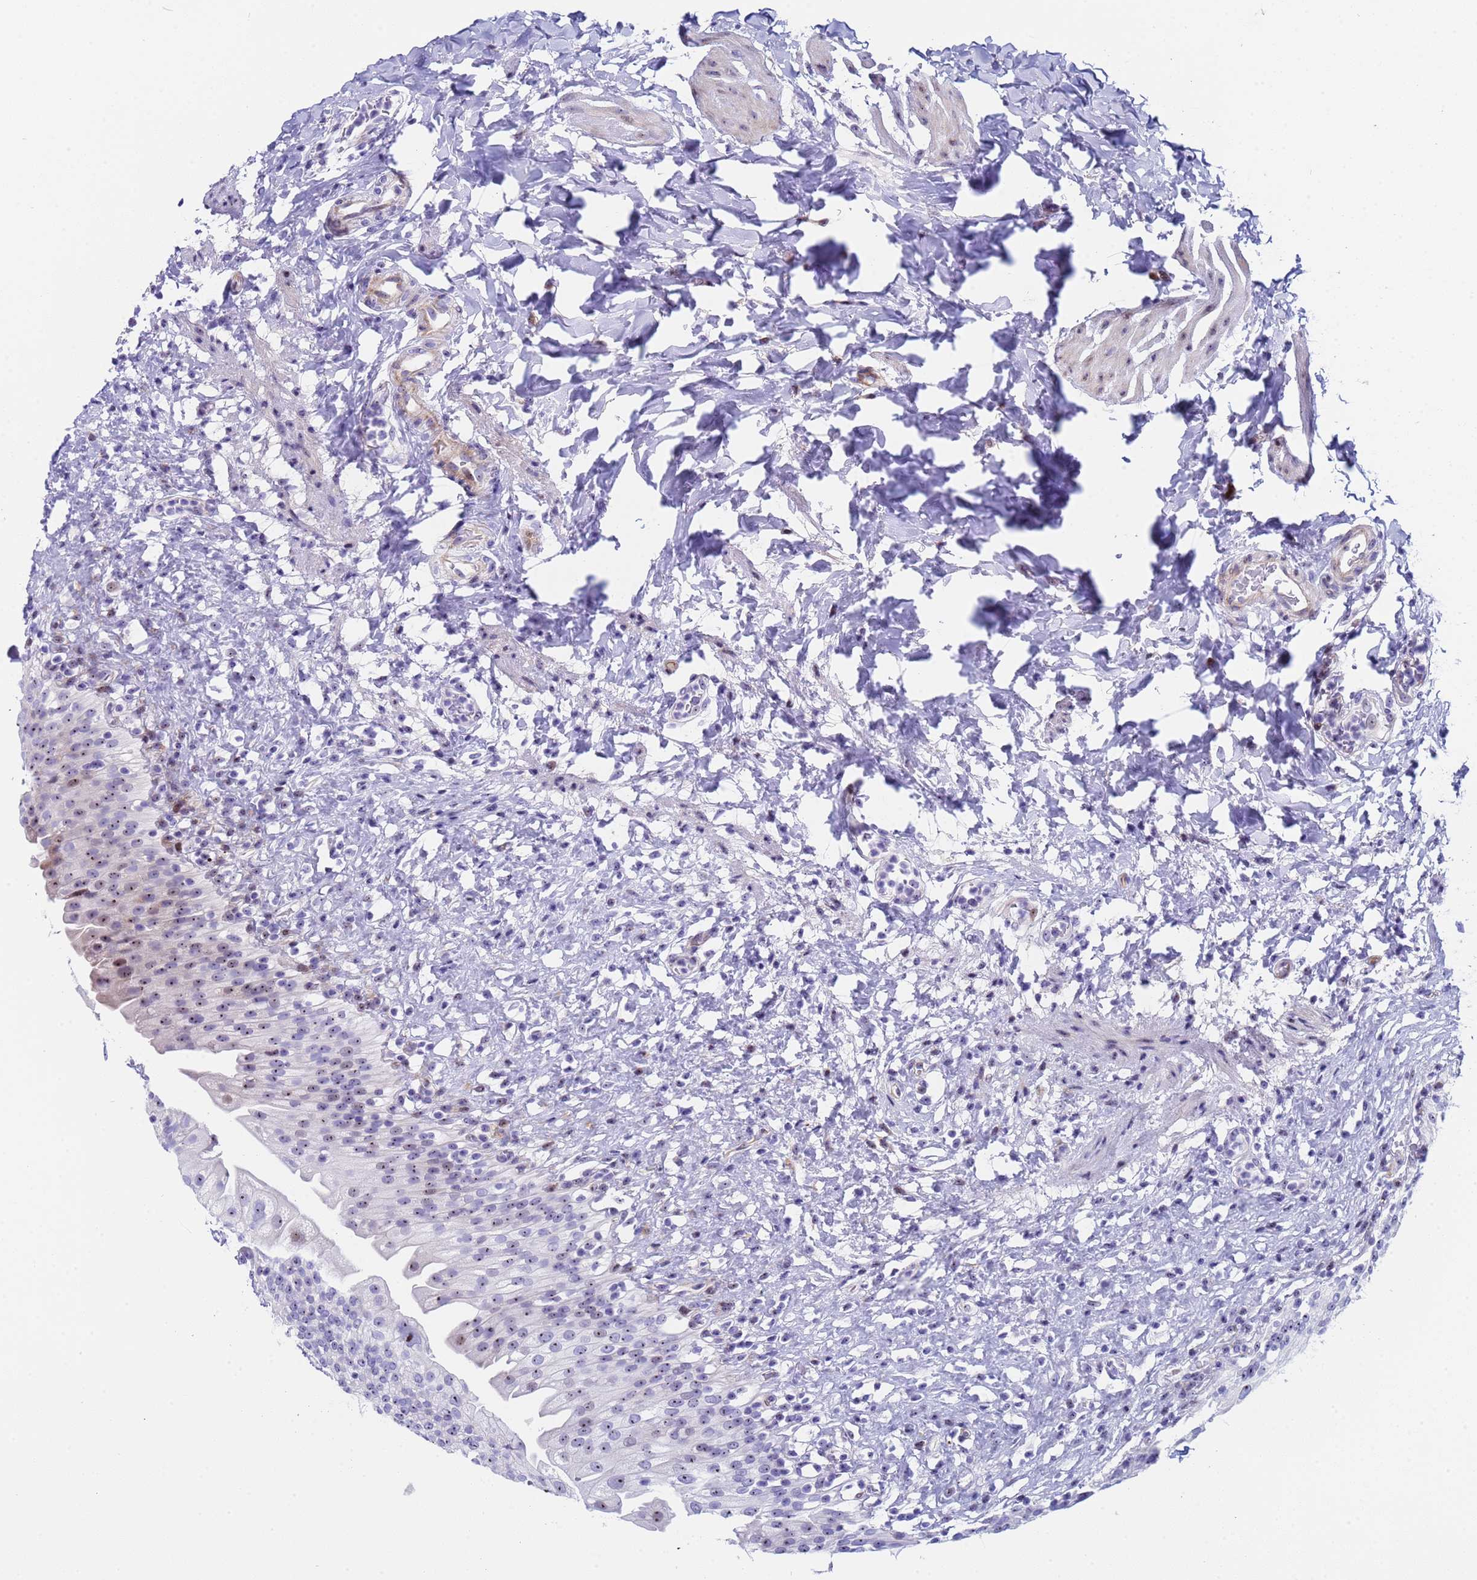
{"staining": {"intensity": "moderate", "quantity": "<25%", "location": "nuclear"}, "tissue": "urinary bladder", "cell_type": "Urothelial cells", "image_type": "normal", "snomed": [{"axis": "morphology", "description": "Normal tissue, NOS"}, {"axis": "topography", "description": "Urinary bladder"}], "caption": "About <25% of urothelial cells in normal human urinary bladder display moderate nuclear protein expression as visualized by brown immunohistochemical staining.", "gene": "POP5", "patient": {"sex": "female", "age": 27}}